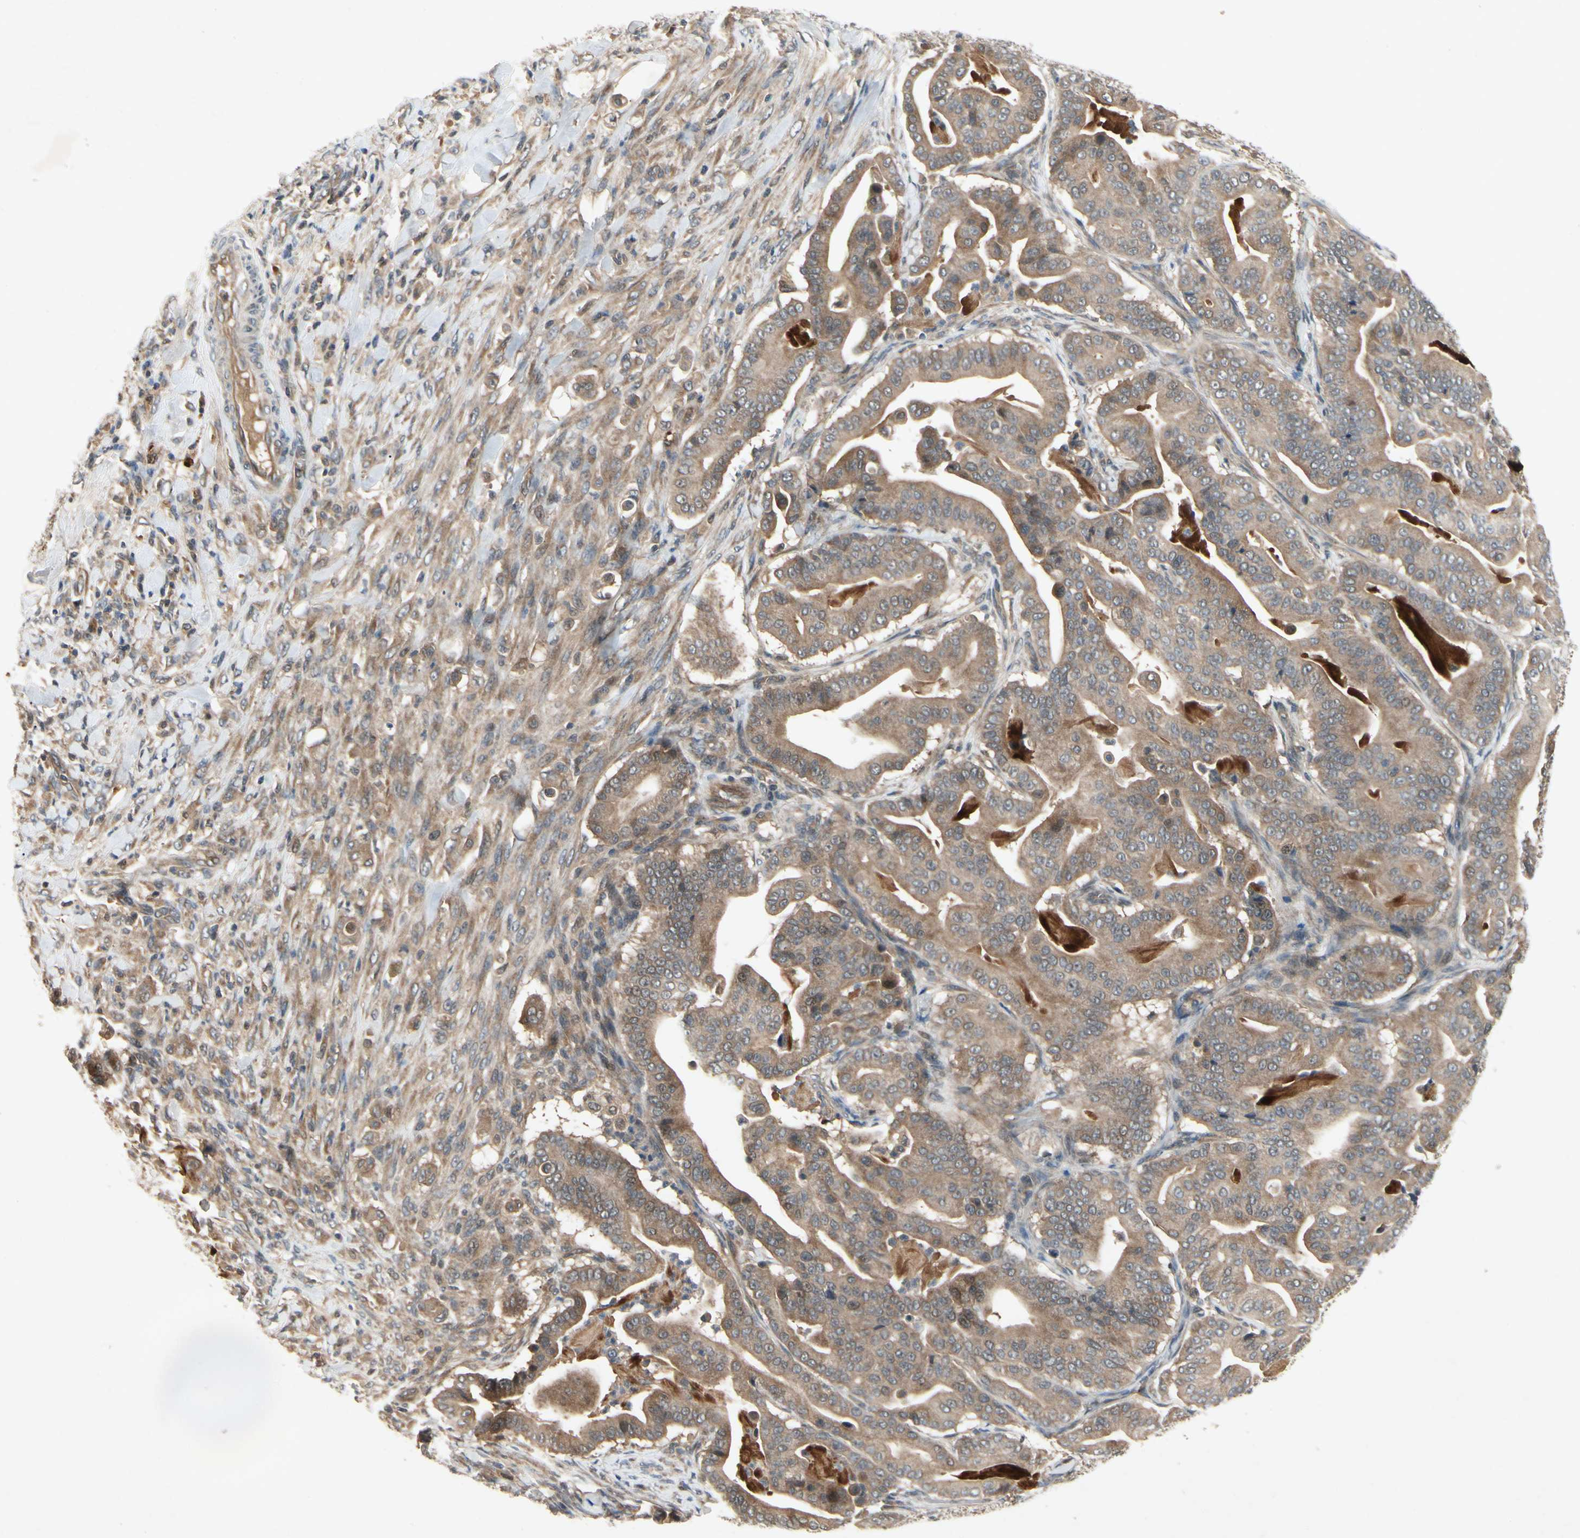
{"staining": {"intensity": "moderate", "quantity": ">75%", "location": "cytoplasmic/membranous"}, "tissue": "pancreatic cancer", "cell_type": "Tumor cells", "image_type": "cancer", "snomed": [{"axis": "morphology", "description": "Adenocarcinoma, NOS"}, {"axis": "topography", "description": "Pancreas"}], "caption": "Adenocarcinoma (pancreatic) stained with DAB (3,3'-diaminobenzidine) immunohistochemistry (IHC) demonstrates medium levels of moderate cytoplasmic/membranous positivity in about >75% of tumor cells. The protein is shown in brown color, while the nuclei are stained blue.", "gene": "RNF14", "patient": {"sex": "male", "age": 63}}